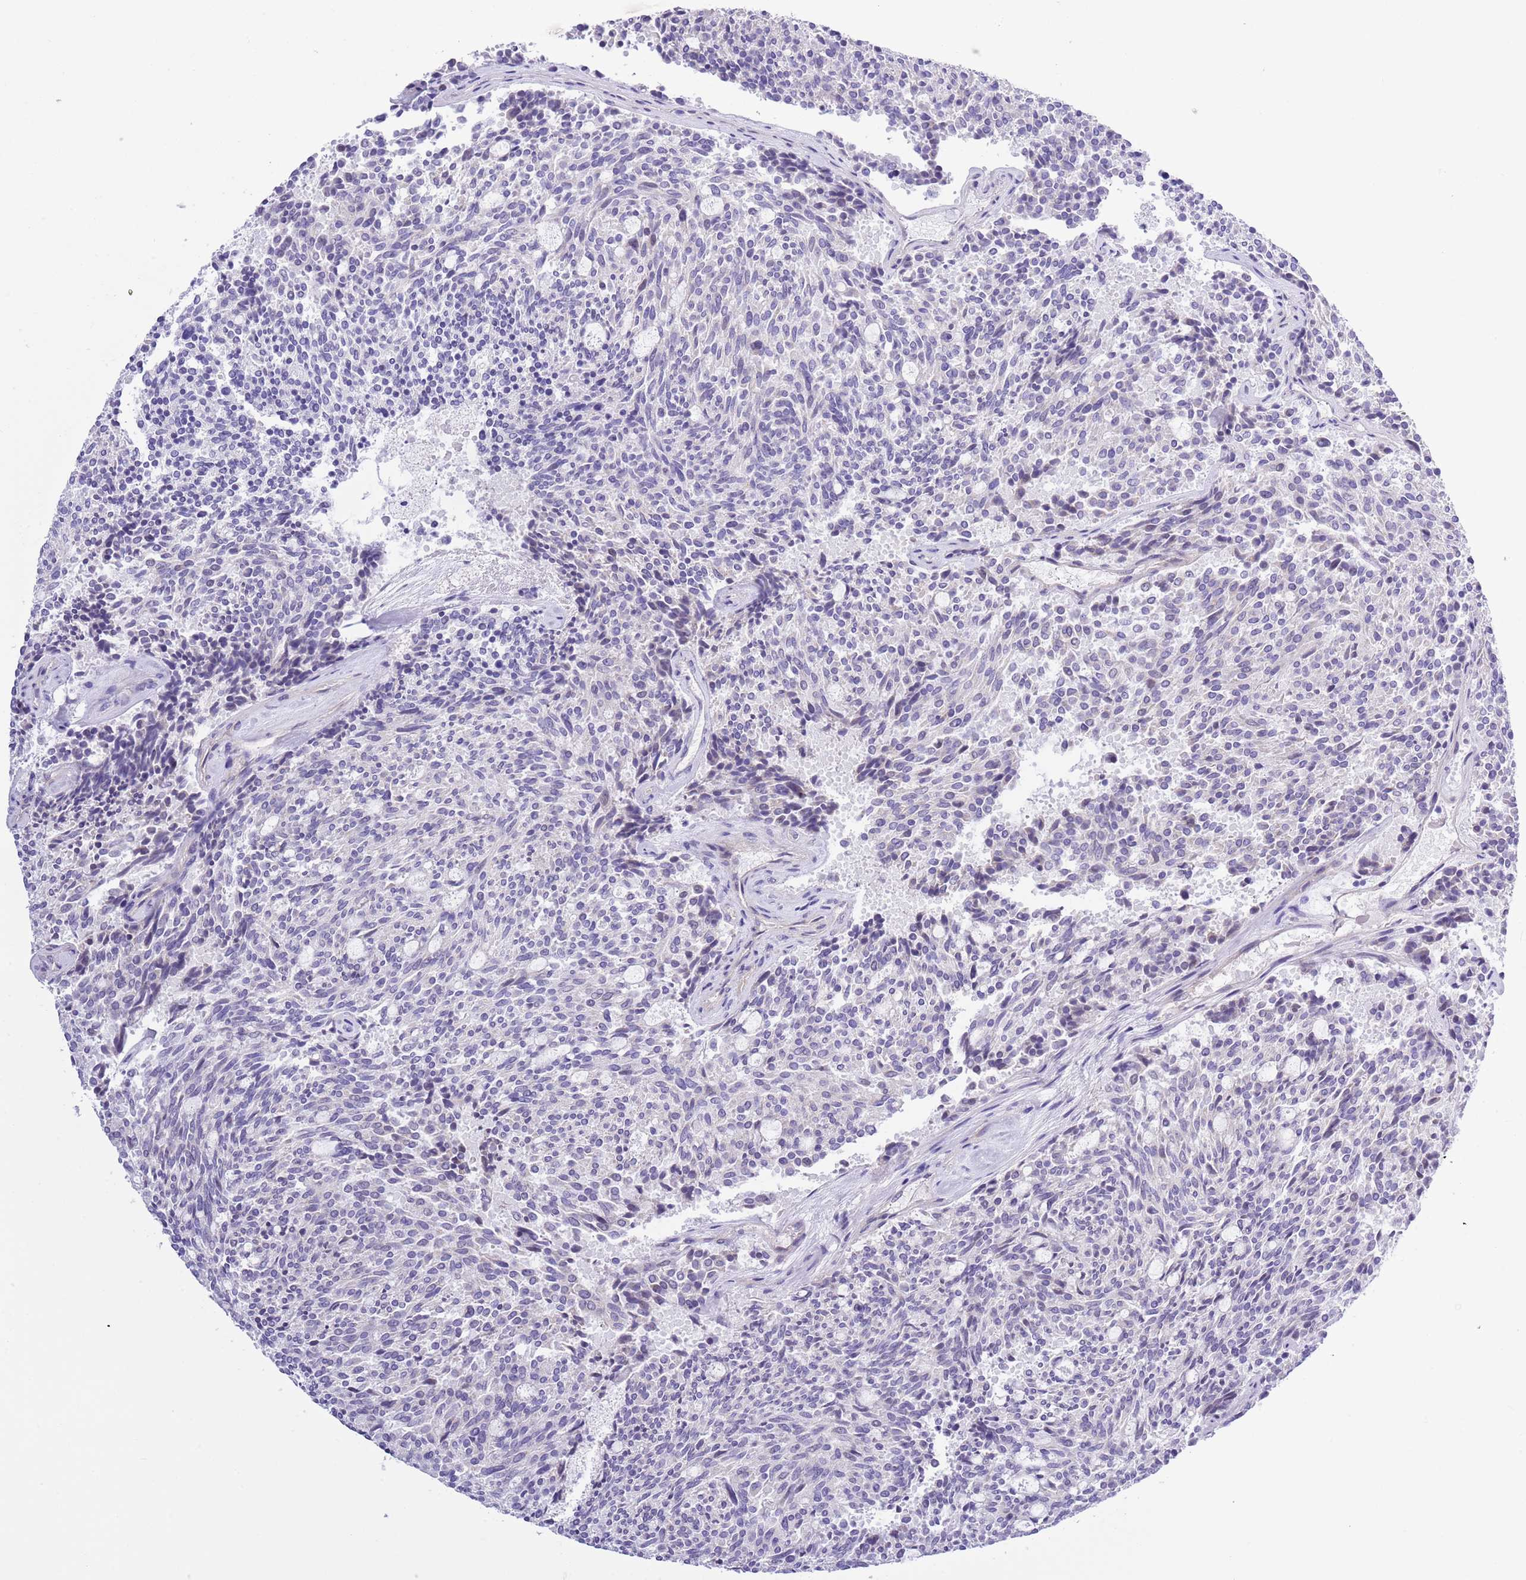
{"staining": {"intensity": "negative", "quantity": "none", "location": "none"}, "tissue": "carcinoid", "cell_type": "Tumor cells", "image_type": "cancer", "snomed": [{"axis": "morphology", "description": "Carcinoid, malignant, NOS"}, {"axis": "topography", "description": "Pancreas"}], "caption": "Protein analysis of malignant carcinoid shows no significant positivity in tumor cells.", "gene": "NET1", "patient": {"sex": "female", "age": 54}}